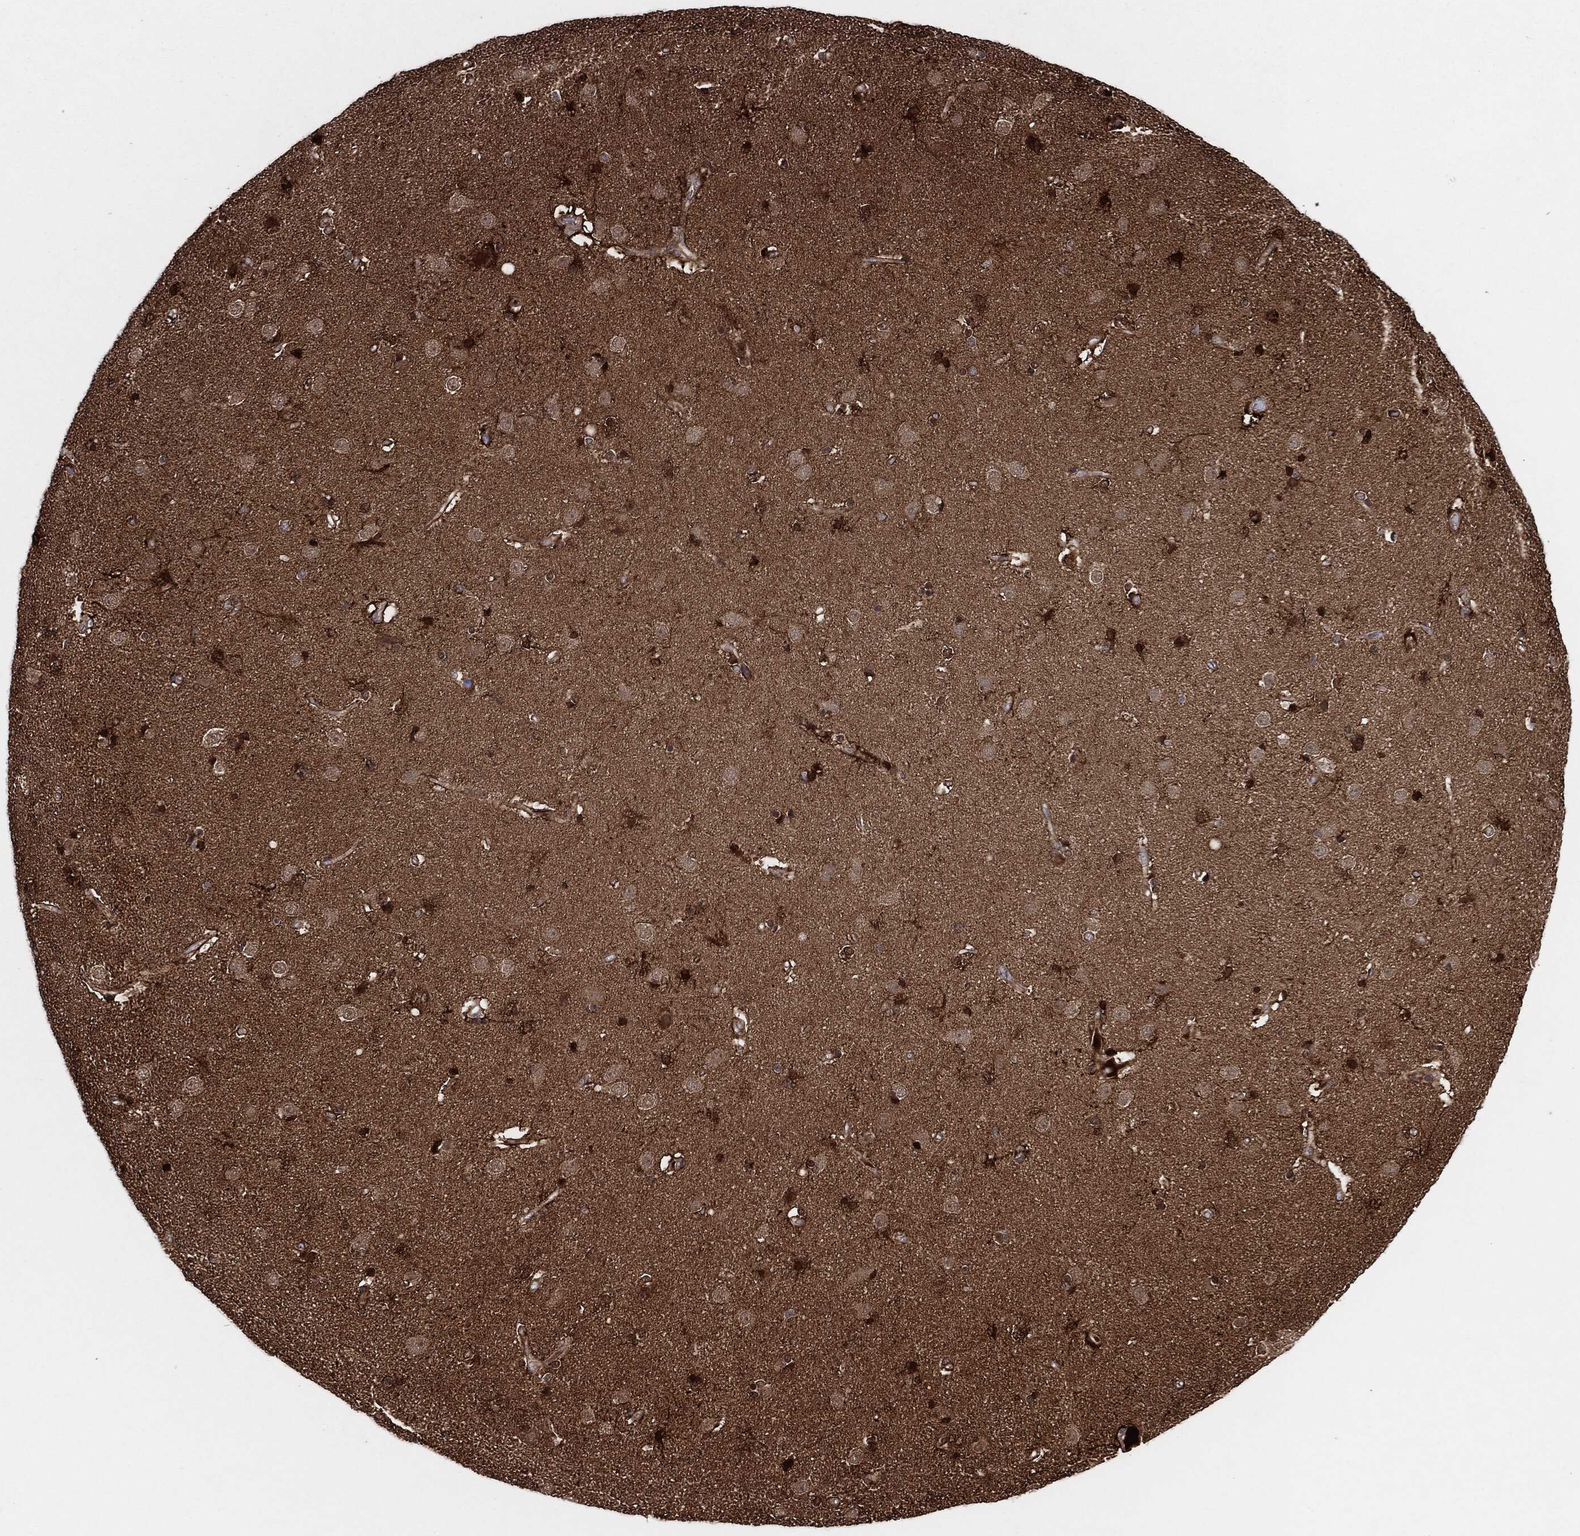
{"staining": {"intensity": "strong", "quantity": "25%-75%", "location": "cytoplasmic/membranous,nuclear"}, "tissue": "caudate", "cell_type": "Glial cells", "image_type": "normal", "snomed": [{"axis": "morphology", "description": "Normal tissue, NOS"}, {"axis": "topography", "description": "Lateral ventricle wall"}], "caption": "Immunohistochemistry of normal human caudate displays high levels of strong cytoplasmic/membranous,nuclear positivity in about 25%-75% of glial cells.", "gene": "BCAR1", "patient": {"sex": "female", "age": 71}}